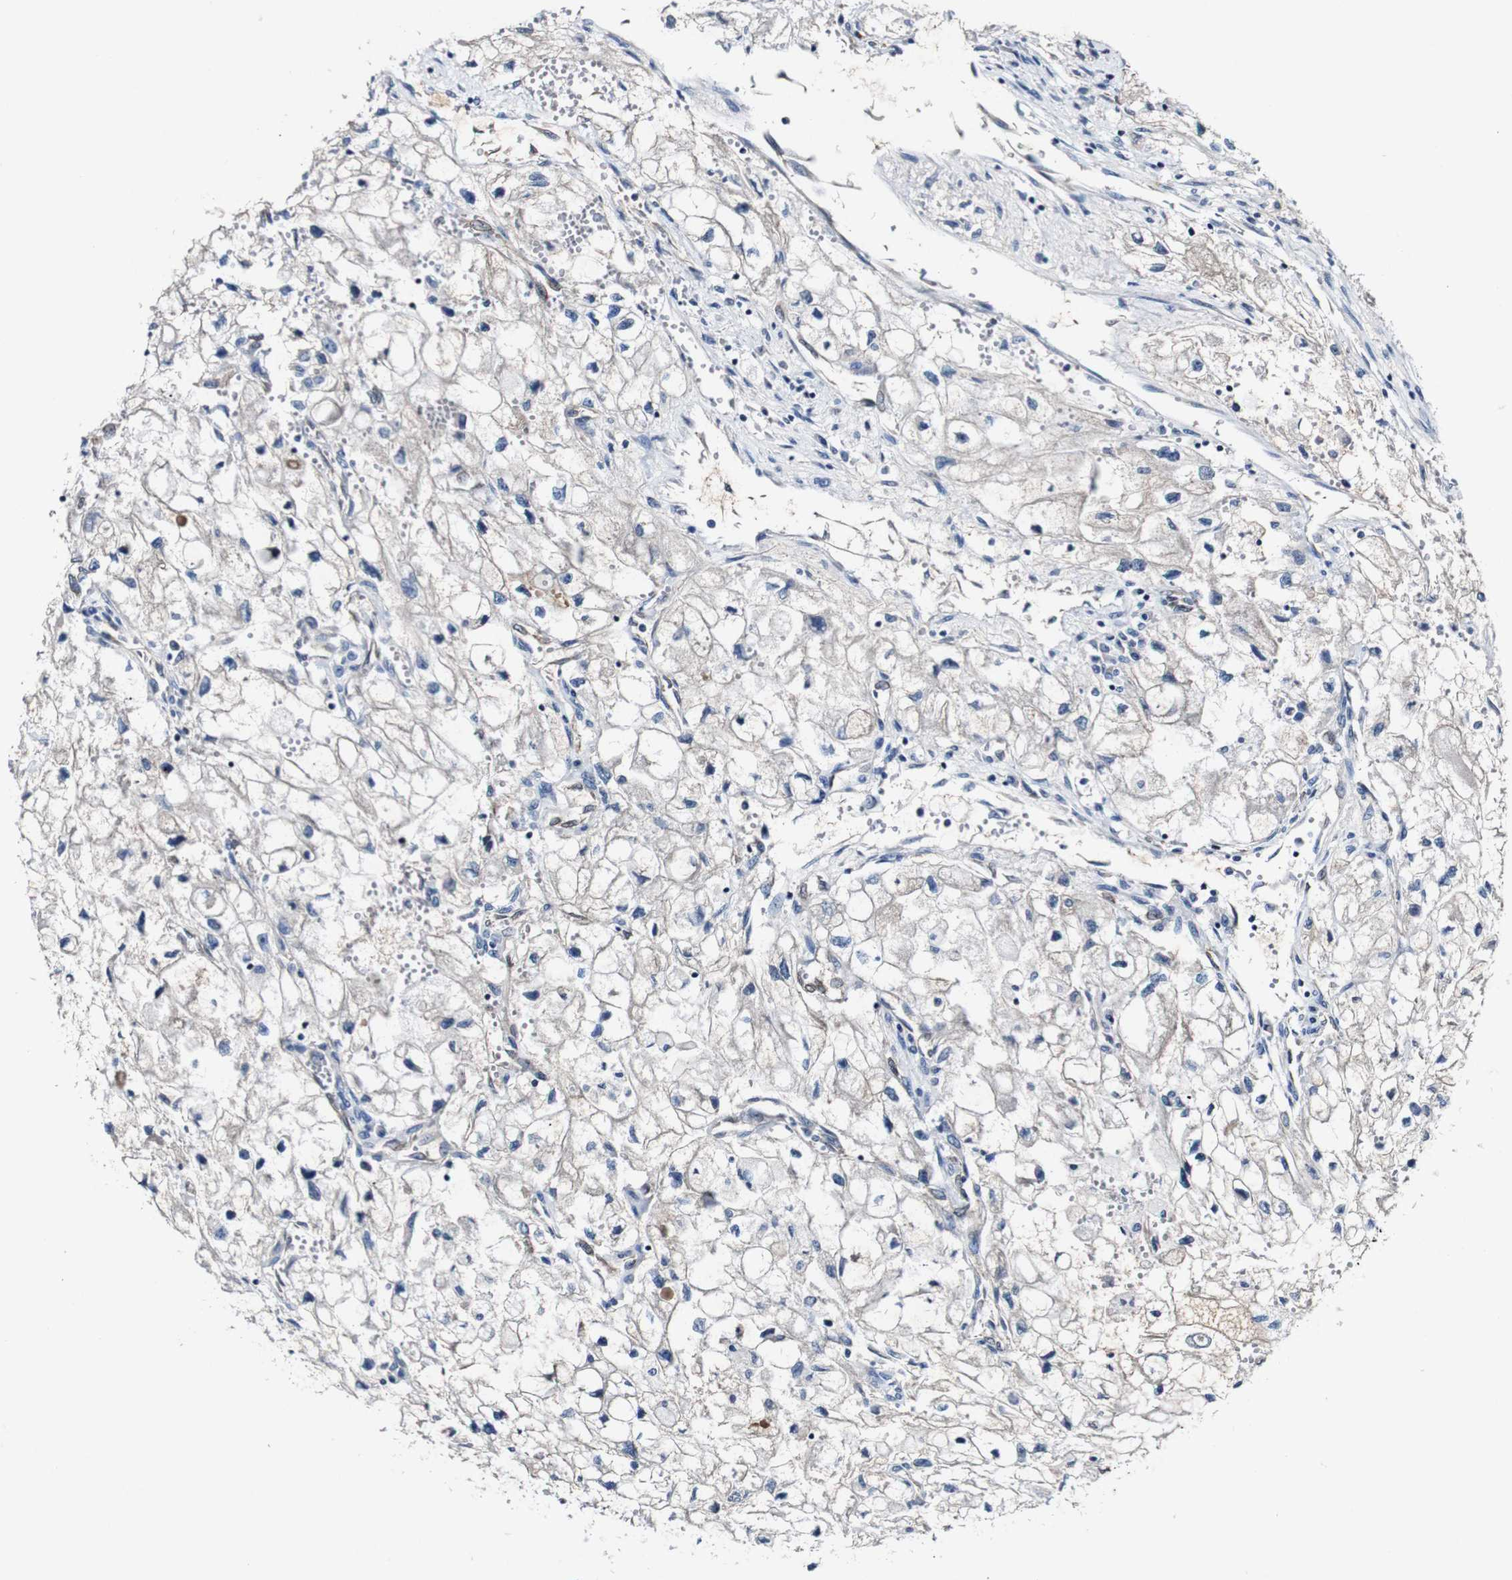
{"staining": {"intensity": "weak", "quantity": "<25%", "location": "cytoplasmic/membranous"}, "tissue": "renal cancer", "cell_type": "Tumor cells", "image_type": "cancer", "snomed": [{"axis": "morphology", "description": "Adenocarcinoma, NOS"}, {"axis": "topography", "description": "Kidney"}], "caption": "Tumor cells are negative for protein expression in human adenocarcinoma (renal).", "gene": "GRAMD1A", "patient": {"sex": "female", "age": 70}}